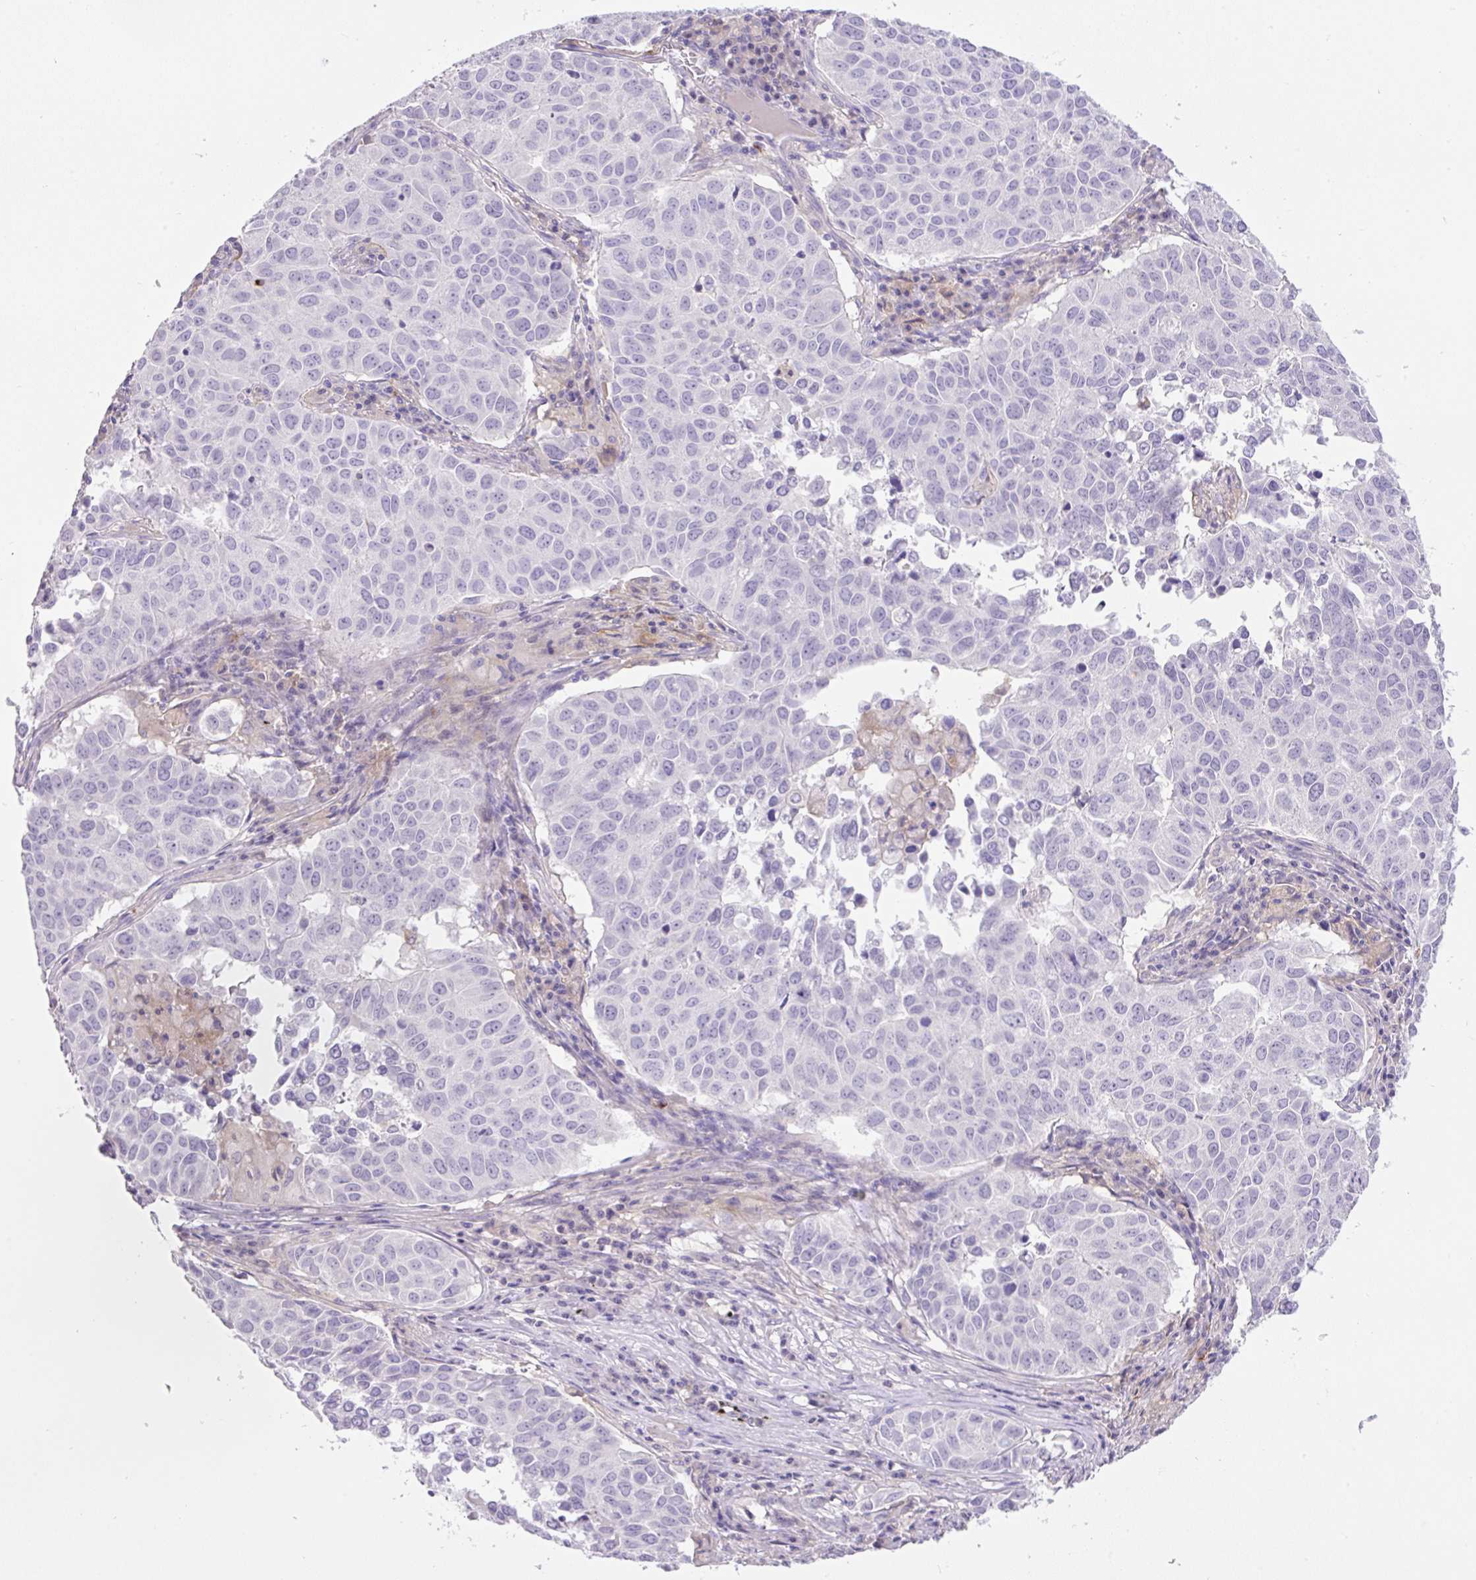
{"staining": {"intensity": "negative", "quantity": "none", "location": "none"}, "tissue": "lung cancer", "cell_type": "Tumor cells", "image_type": "cancer", "snomed": [{"axis": "morphology", "description": "Adenocarcinoma, NOS"}, {"axis": "topography", "description": "Lung"}], "caption": "Immunohistochemistry micrograph of human lung adenocarcinoma stained for a protein (brown), which displays no expression in tumor cells.", "gene": "TDRD15", "patient": {"sex": "female", "age": 50}}